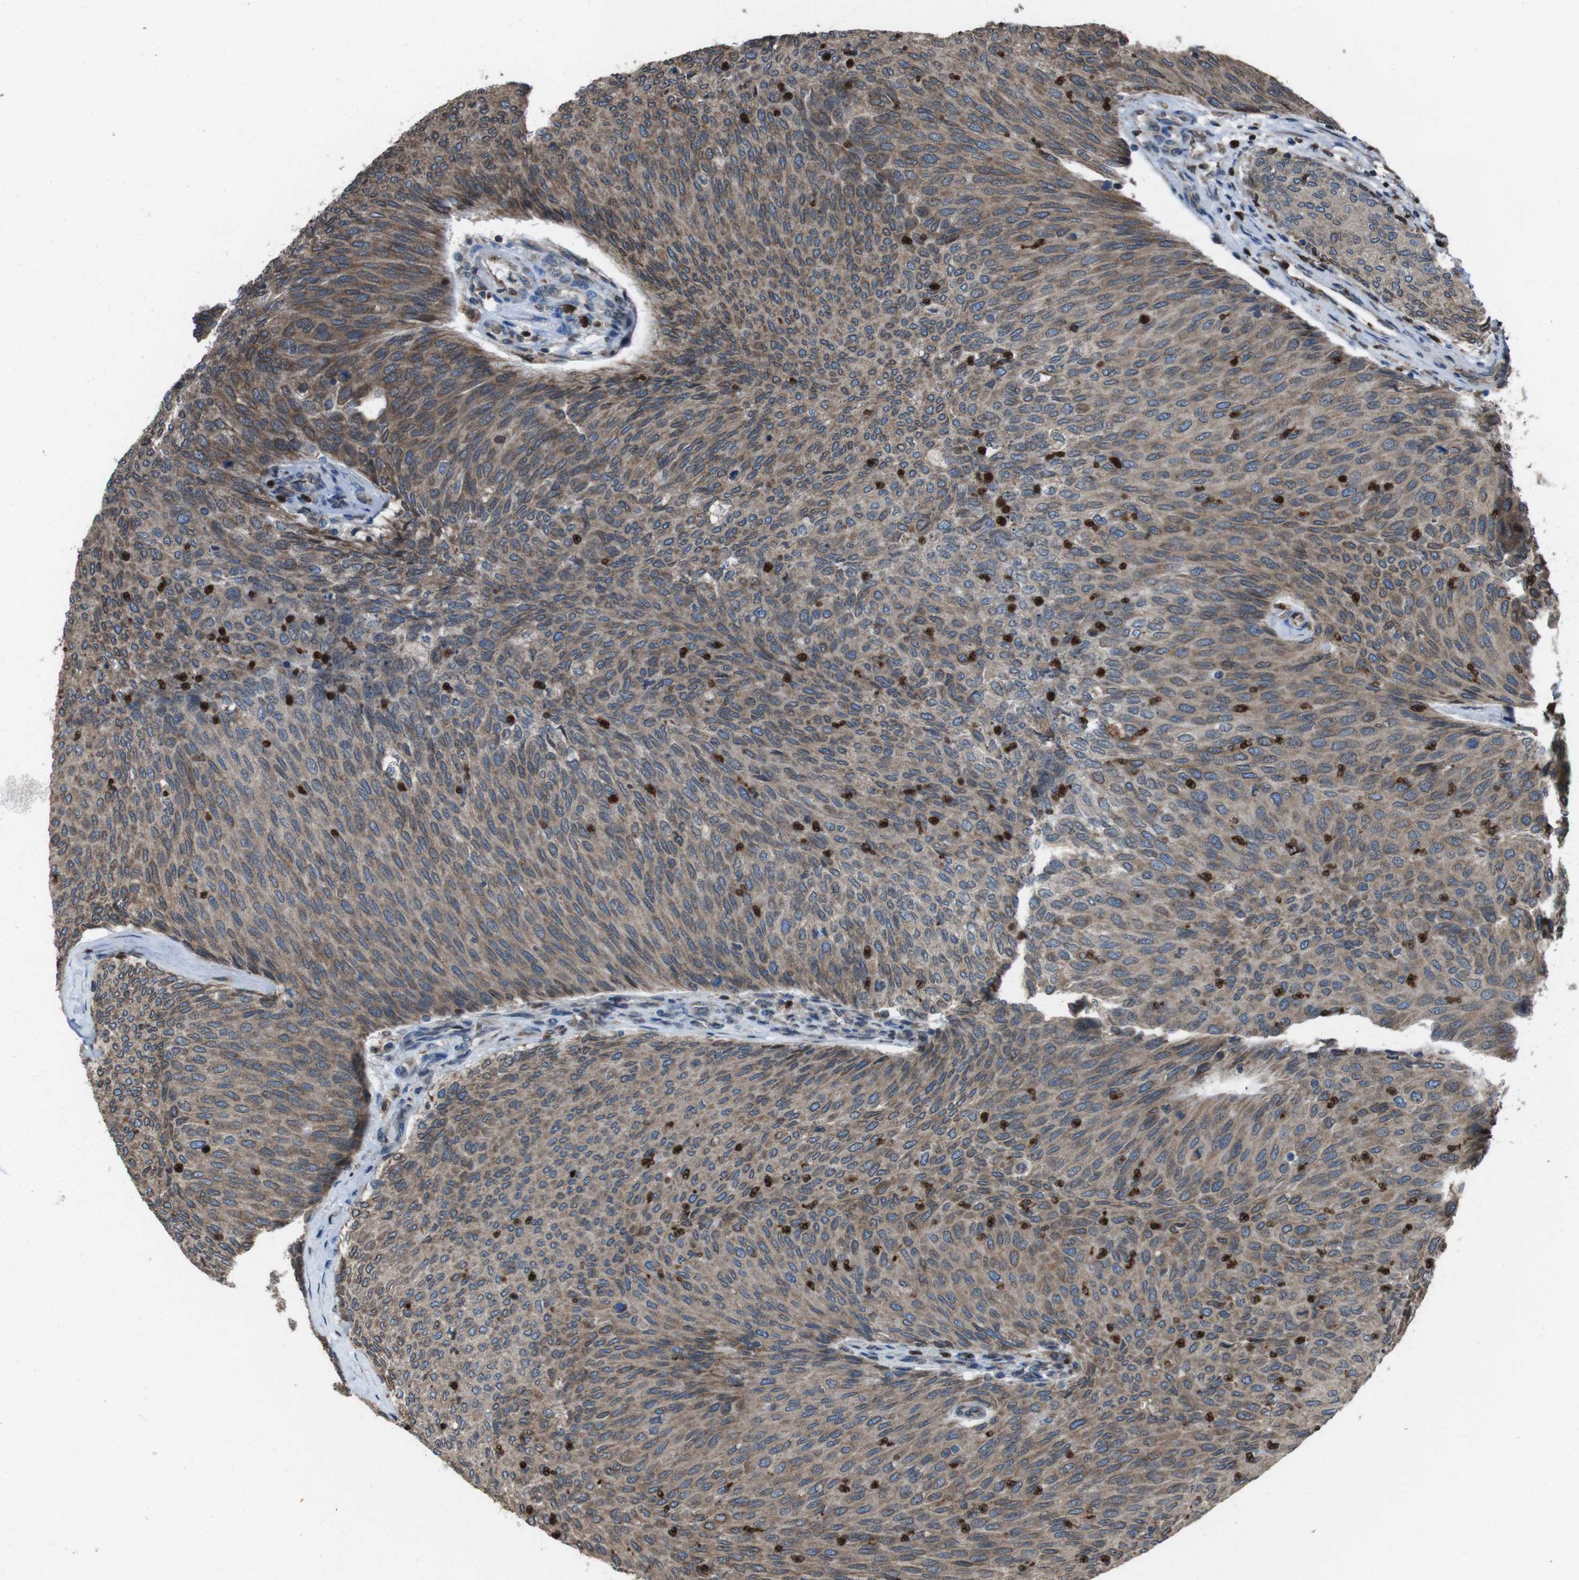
{"staining": {"intensity": "moderate", "quantity": ">75%", "location": "cytoplasmic/membranous"}, "tissue": "urothelial cancer", "cell_type": "Tumor cells", "image_type": "cancer", "snomed": [{"axis": "morphology", "description": "Urothelial carcinoma, Low grade"}, {"axis": "topography", "description": "Urinary bladder"}], "caption": "Protein expression analysis of urothelial cancer reveals moderate cytoplasmic/membranous positivity in about >75% of tumor cells. The staining is performed using DAB brown chromogen to label protein expression. The nuclei are counter-stained blue using hematoxylin.", "gene": "APMAP", "patient": {"sex": "female", "age": 79}}